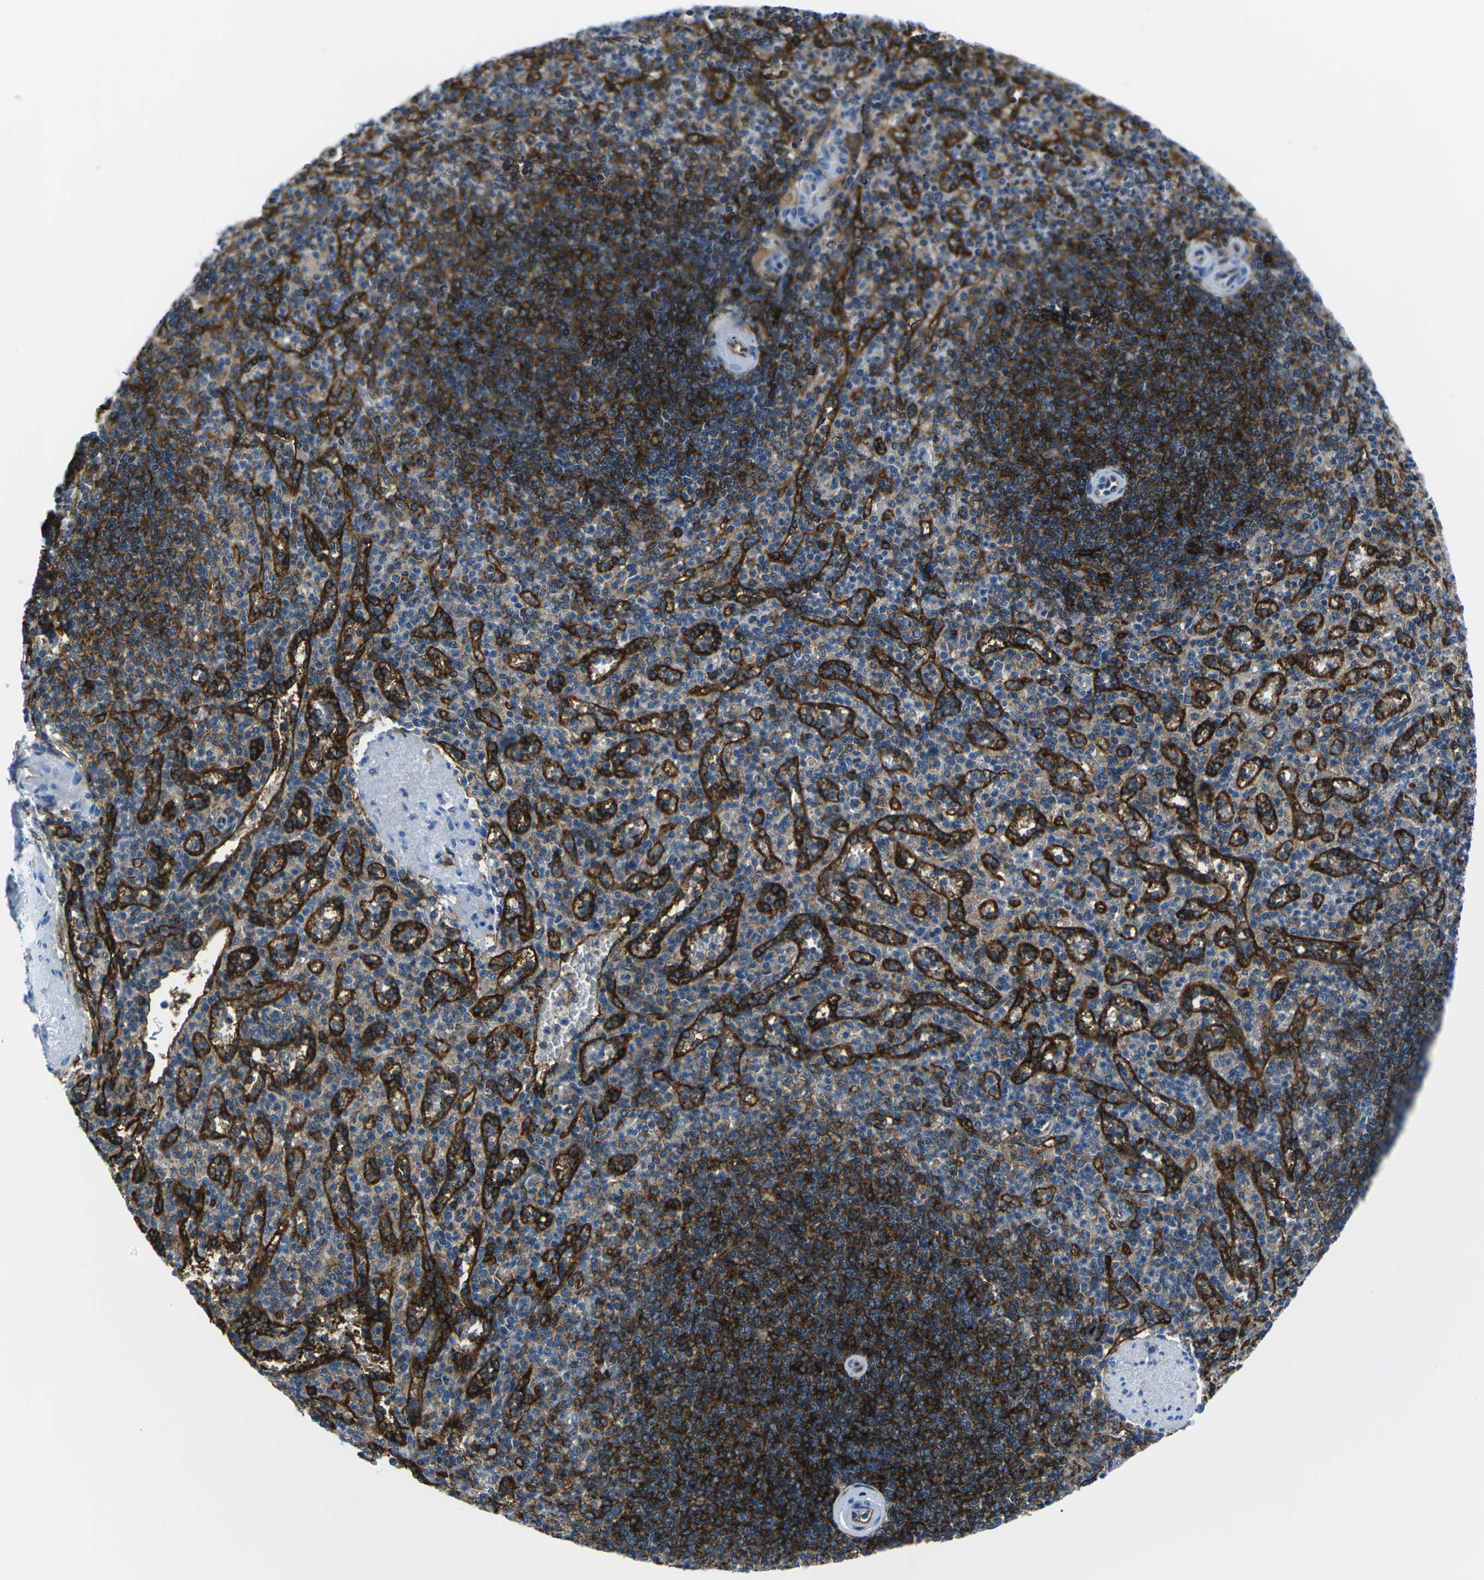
{"staining": {"intensity": "weak", "quantity": "<25%", "location": "cytoplasmic/membranous"}, "tissue": "spleen", "cell_type": "Cells in red pulp", "image_type": "normal", "snomed": [{"axis": "morphology", "description": "Normal tissue, NOS"}, {"axis": "topography", "description": "Spleen"}], "caption": "DAB (3,3'-diaminobenzidine) immunohistochemical staining of normal spleen exhibits no significant staining in cells in red pulp.", "gene": "SOCS4", "patient": {"sex": "female", "age": 74}}